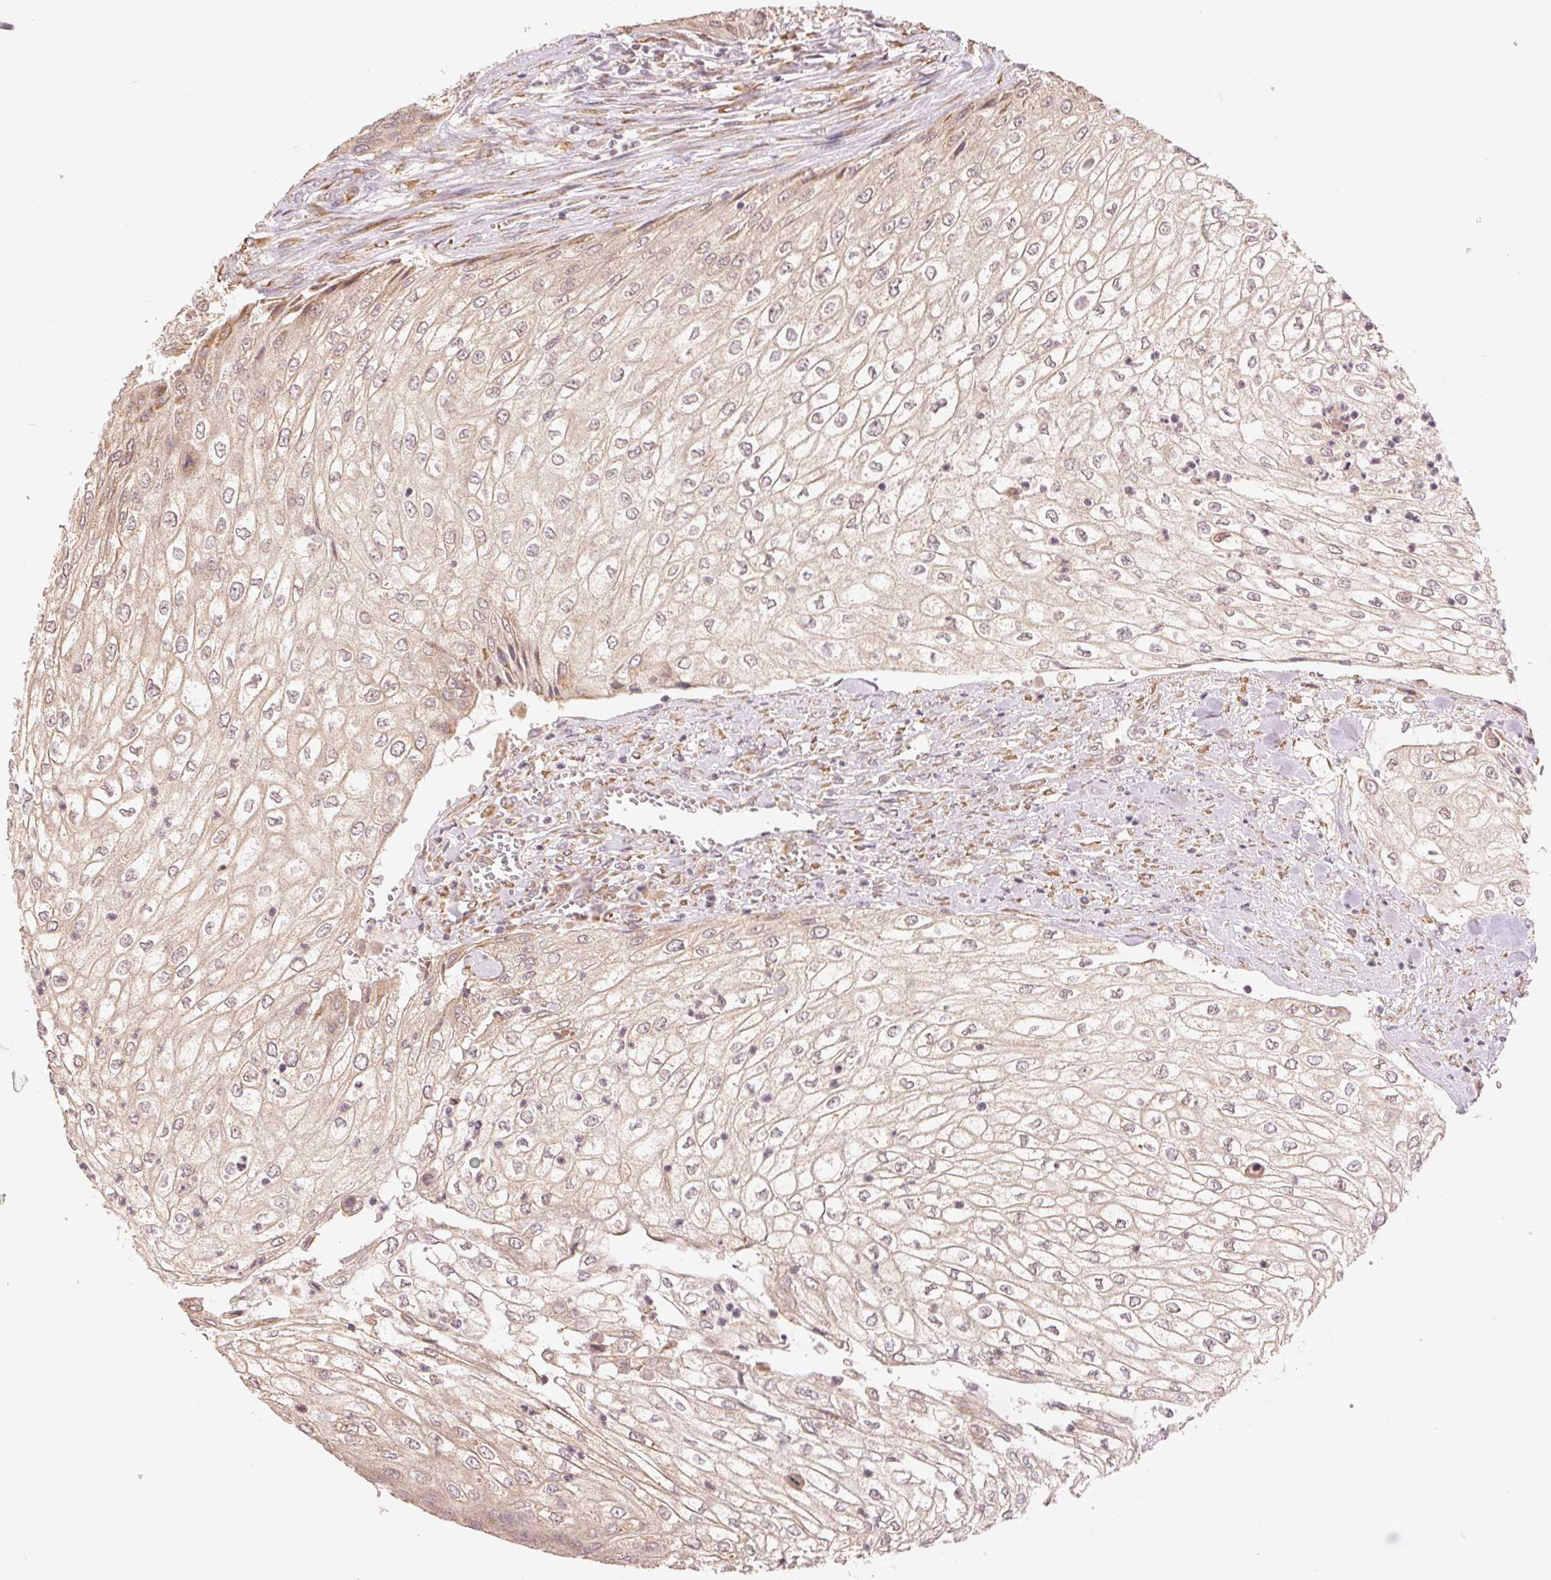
{"staining": {"intensity": "weak", "quantity": "<25%", "location": "cytoplasmic/membranous"}, "tissue": "urothelial cancer", "cell_type": "Tumor cells", "image_type": "cancer", "snomed": [{"axis": "morphology", "description": "Urothelial carcinoma, High grade"}, {"axis": "topography", "description": "Urinary bladder"}], "caption": "This is an IHC histopathology image of human urothelial carcinoma (high-grade). There is no staining in tumor cells.", "gene": "SLC20A1", "patient": {"sex": "male", "age": 62}}